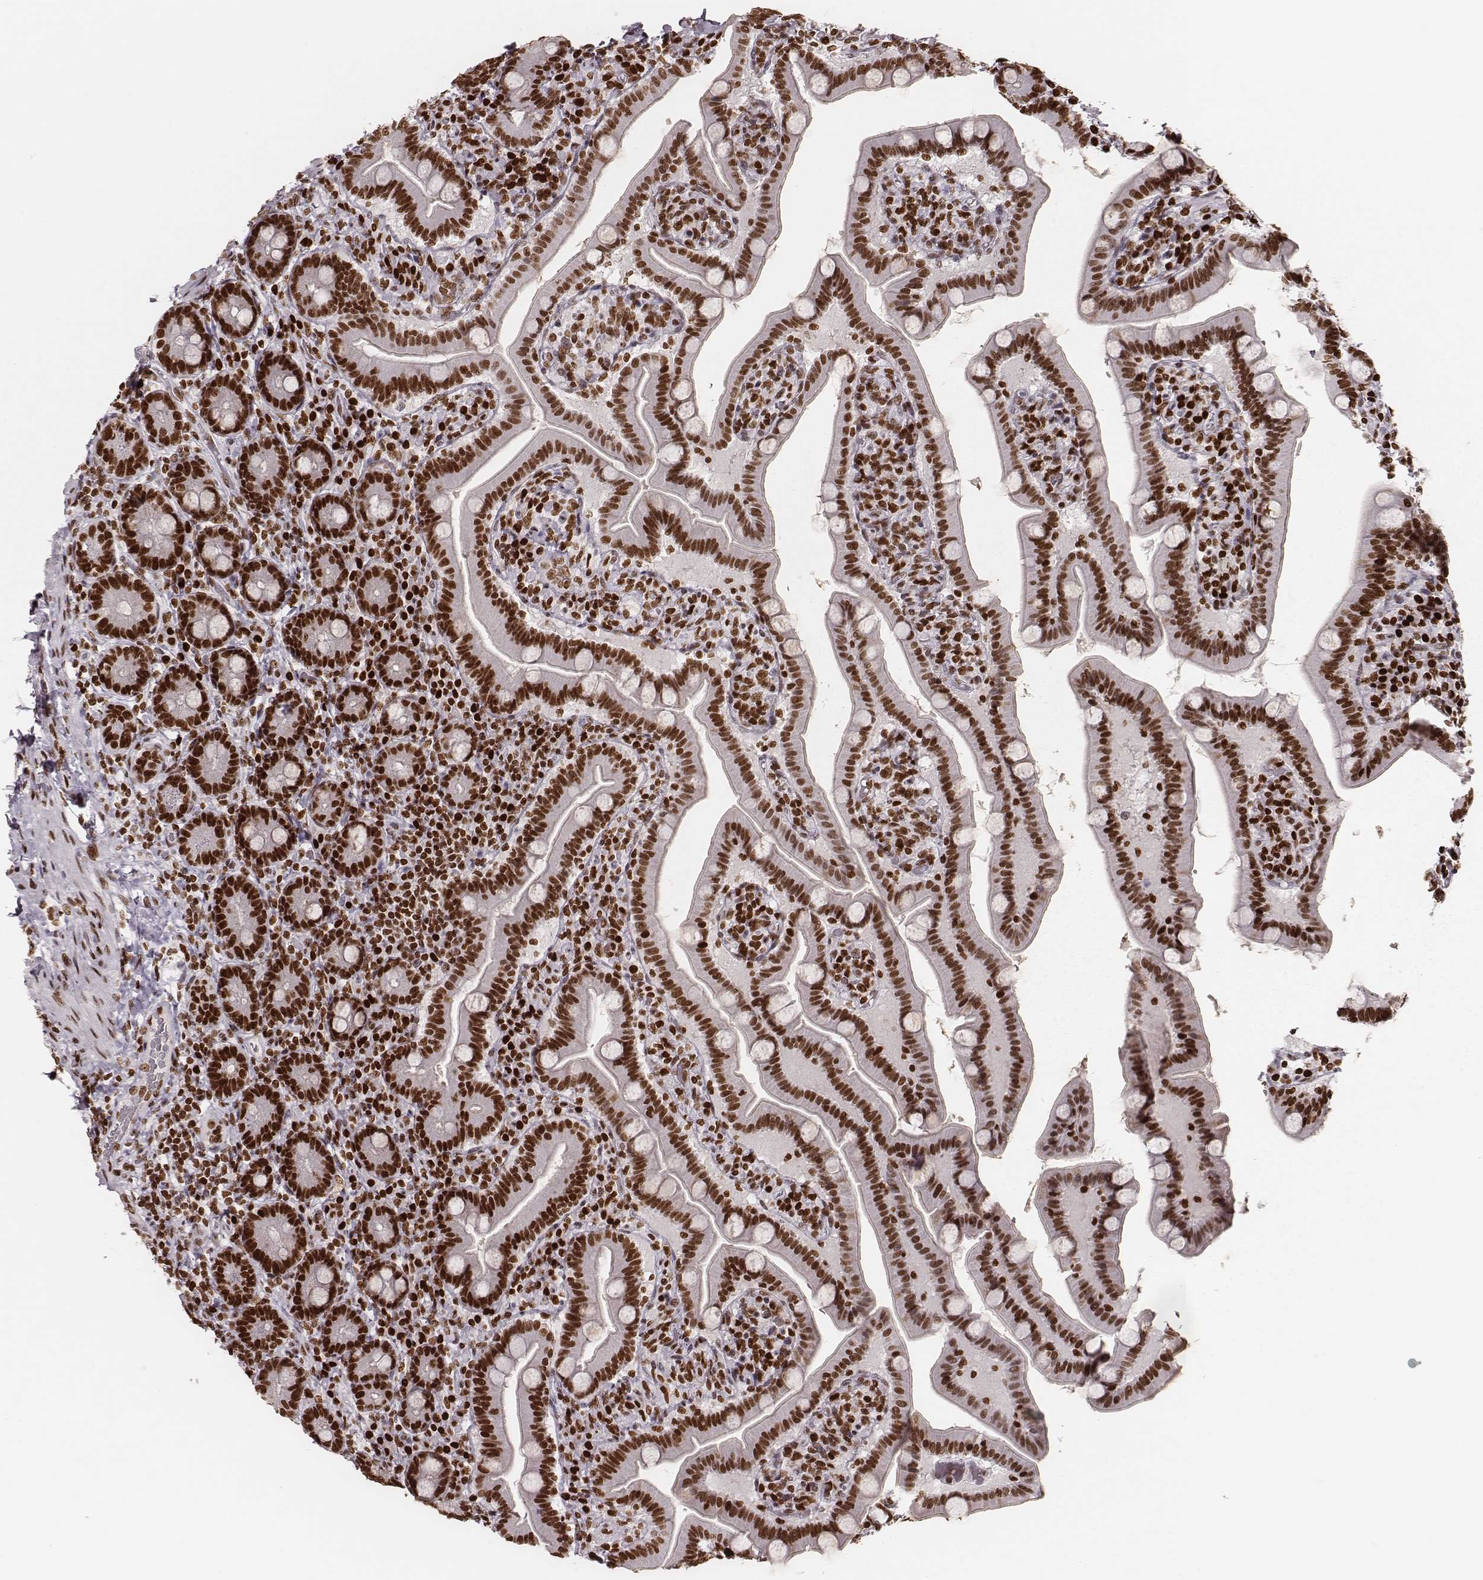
{"staining": {"intensity": "strong", "quantity": ">75%", "location": "nuclear"}, "tissue": "small intestine", "cell_type": "Glandular cells", "image_type": "normal", "snomed": [{"axis": "morphology", "description": "Normal tissue, NOS"}, {"axis": "topography", "description": "Small intestine"}], "caption": "Immunohistochemistry (DAB) staining of benign small intestine exhibits strong nuclear protein staining in about >75% of glandular cells. (IHC, brightfield microscopy, high magnification).", "gene": "PARP1", "patient": {"sex": "male", "age": 66}}